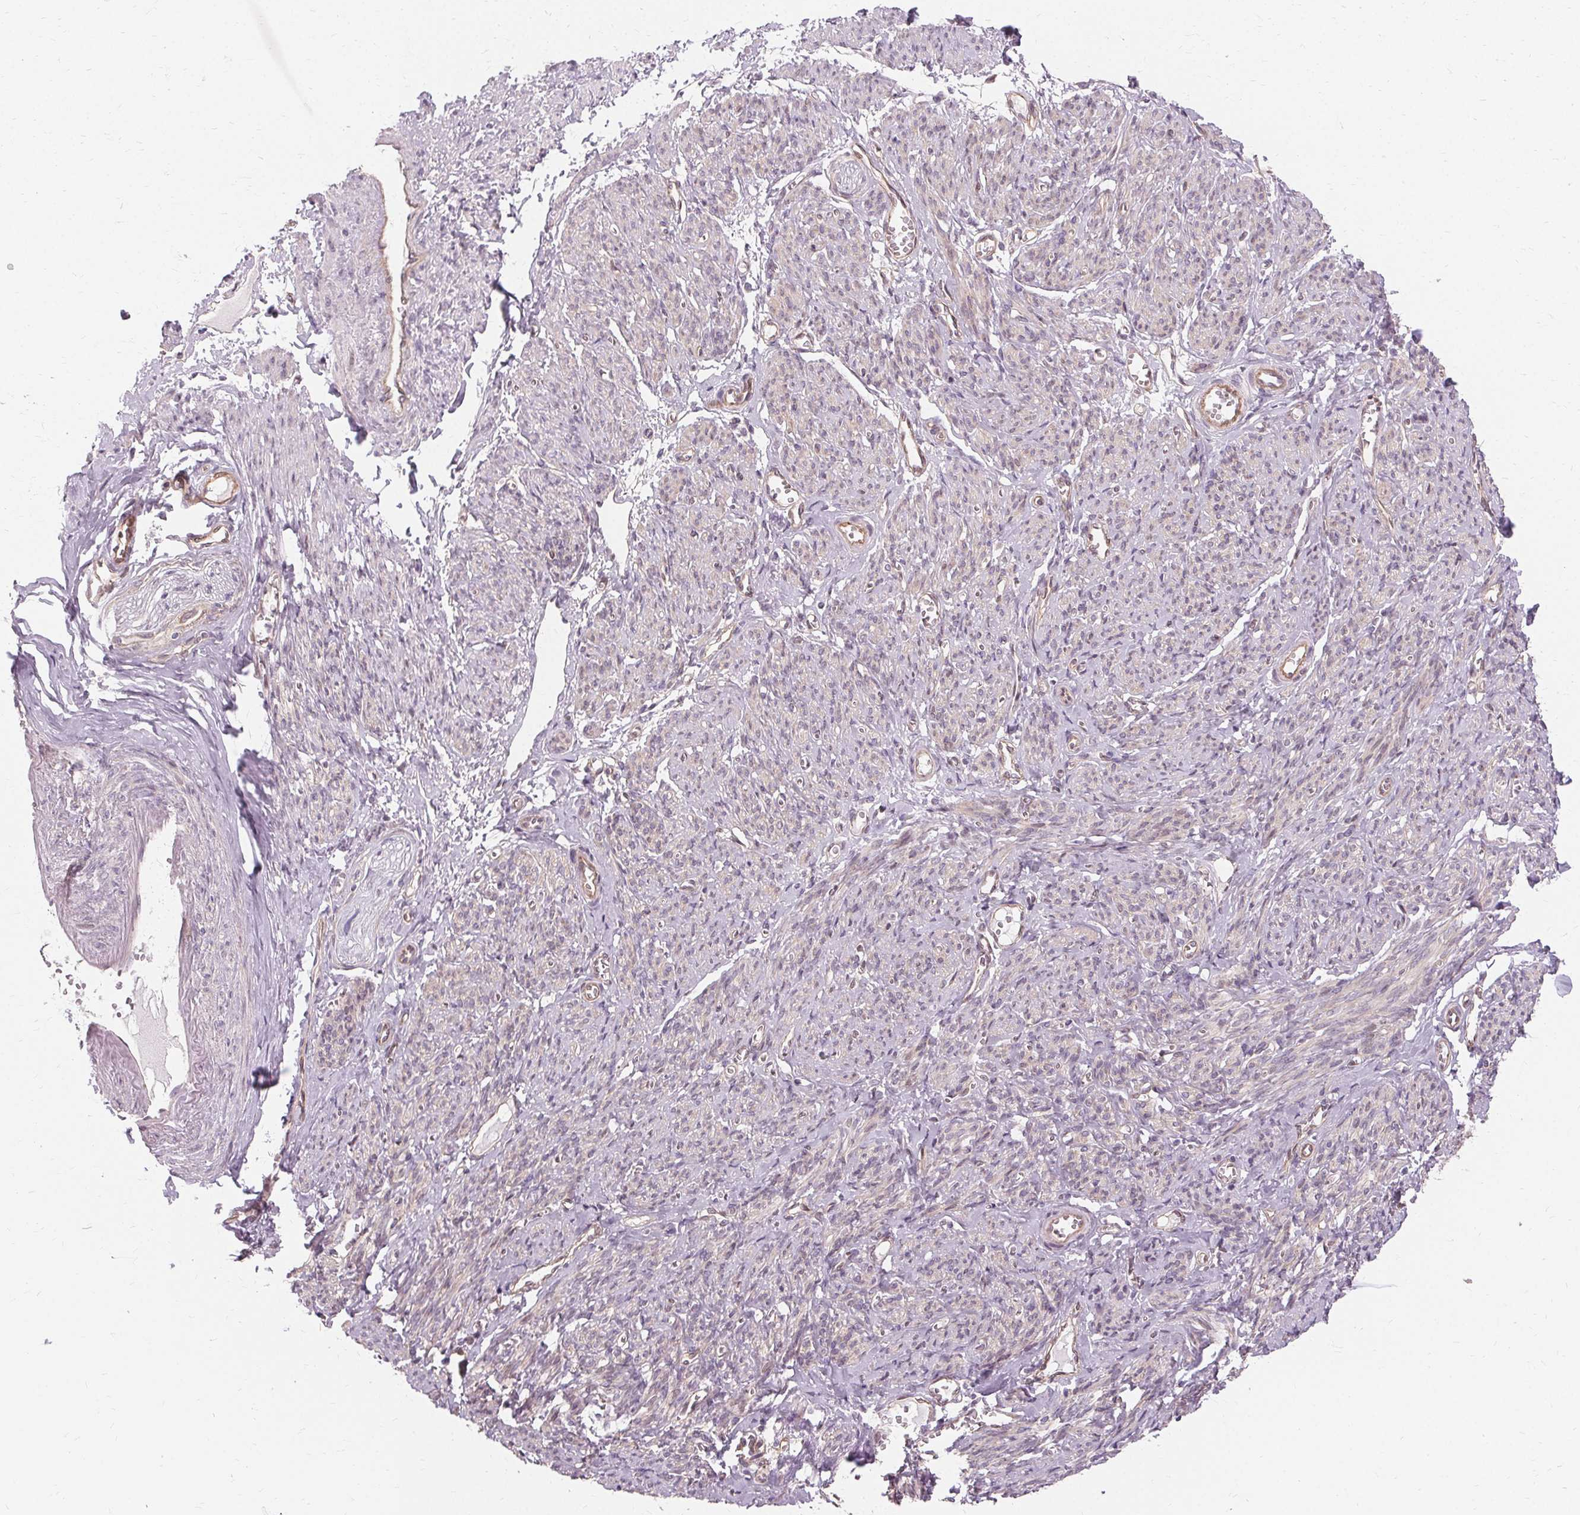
{"staining": {"intensity": "negative", "quantity": "none", "location": "none"}, "tissue": "smooth muscle", "cell_type": "Smooth muscle cells", "image_type": "normal", "snomed": [{"axis": "morphology", "description": "Normal tissue, NOS"}, {"axis": "topography", "description": "Smooth muscle"}], "caption": "Image shows no significant protein staining in smooth muscle cells of unremarkable smooth muscle. (Immunohistochemistry, brightfield microscopy, high magnification).", "gene": "USP8", "patient": {"sex": "female", "age": 65}}